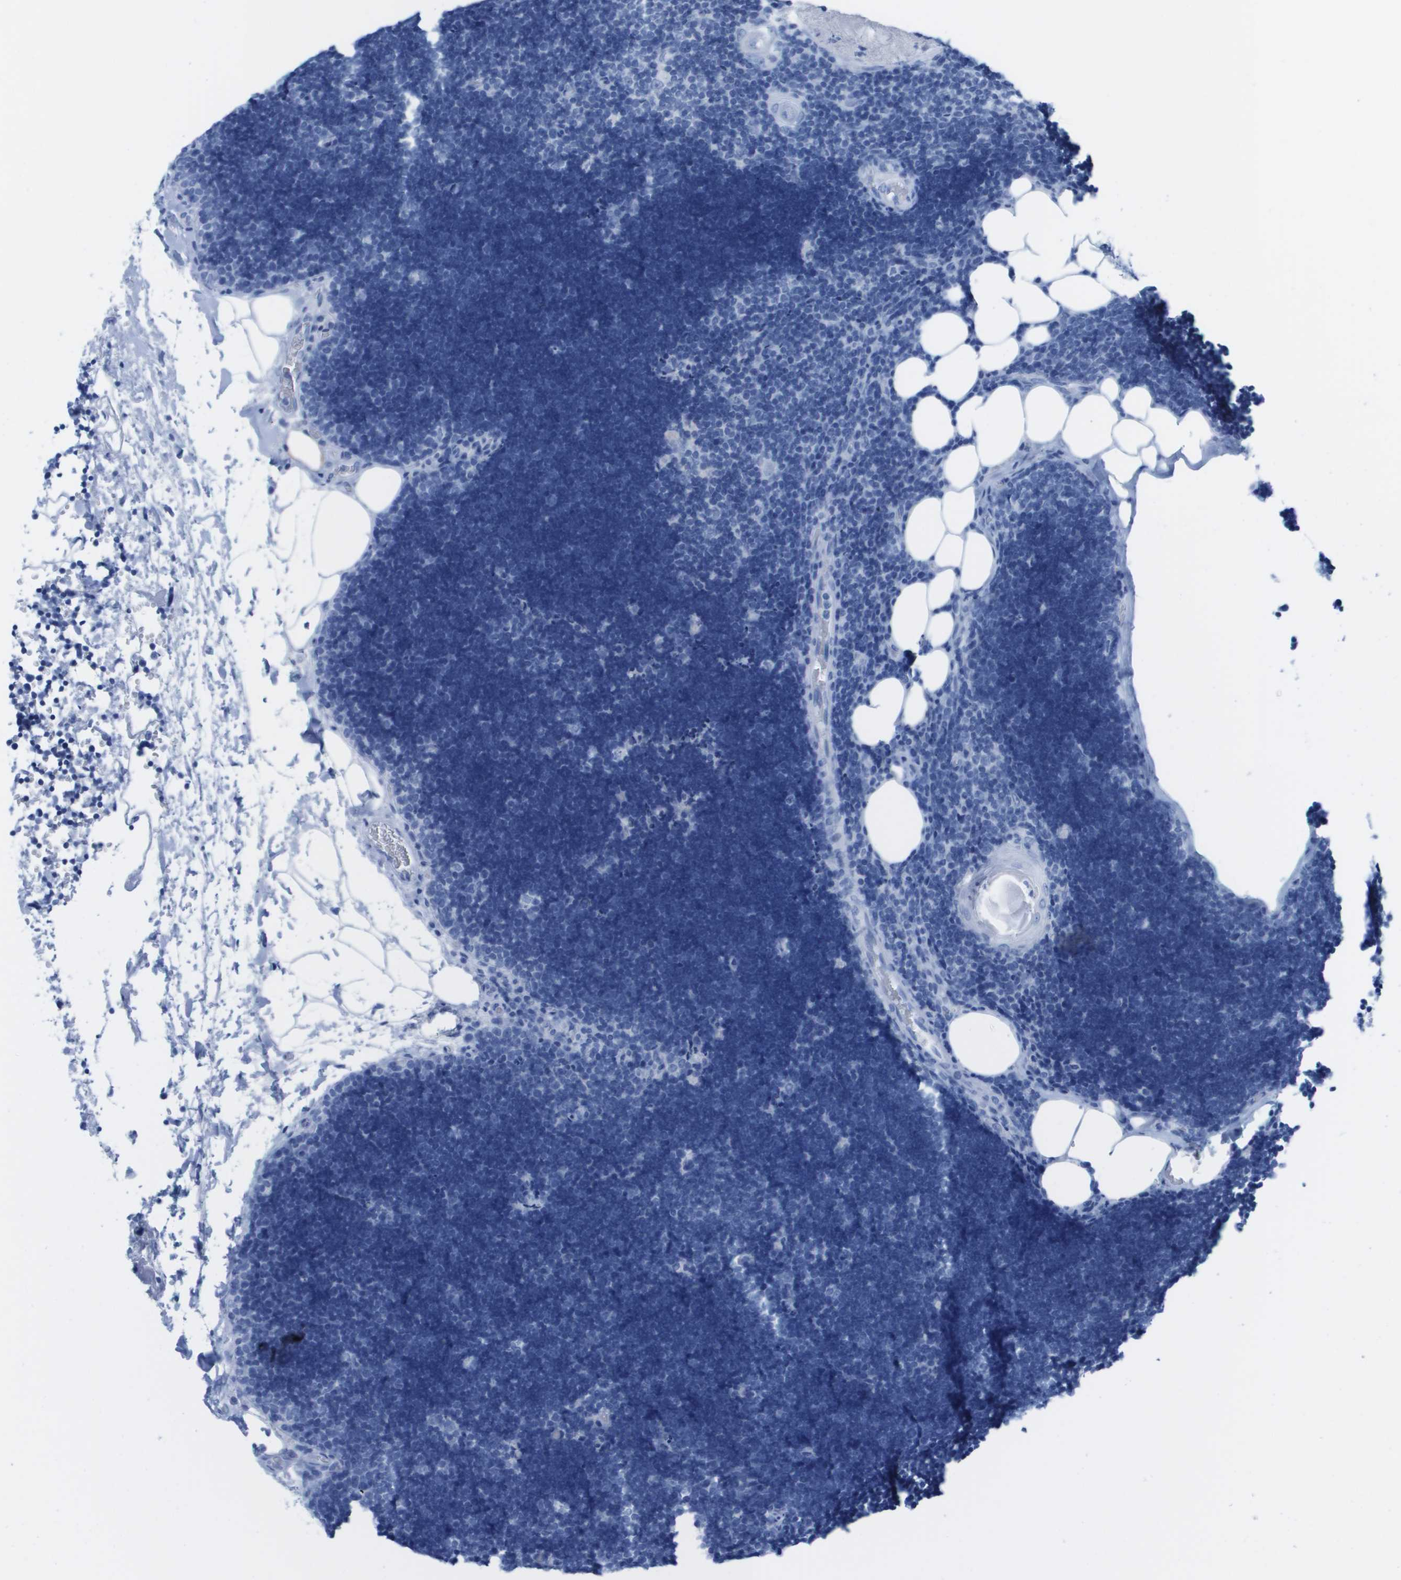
{"staining": {"intensity": "negative", "quantity": "none", "location": "none"}, "tissue": "lymph node", "cell_type": "Germinal center cells", "image_type": "normal", "snomed": [{"axis": "morphology", "description": "Normal tissue, NOS"}, {"axis": "topography", "description": "Lymph node"}], "caption": "This histopathology image is of benign lymph node stained with immunohistochemistry to label a protein in brown with the nuclei are counter-stained blue. There is no expression in germinal center cells.", "gene": "KCNA3", "patient": {"sex": "male", "age": 33}}